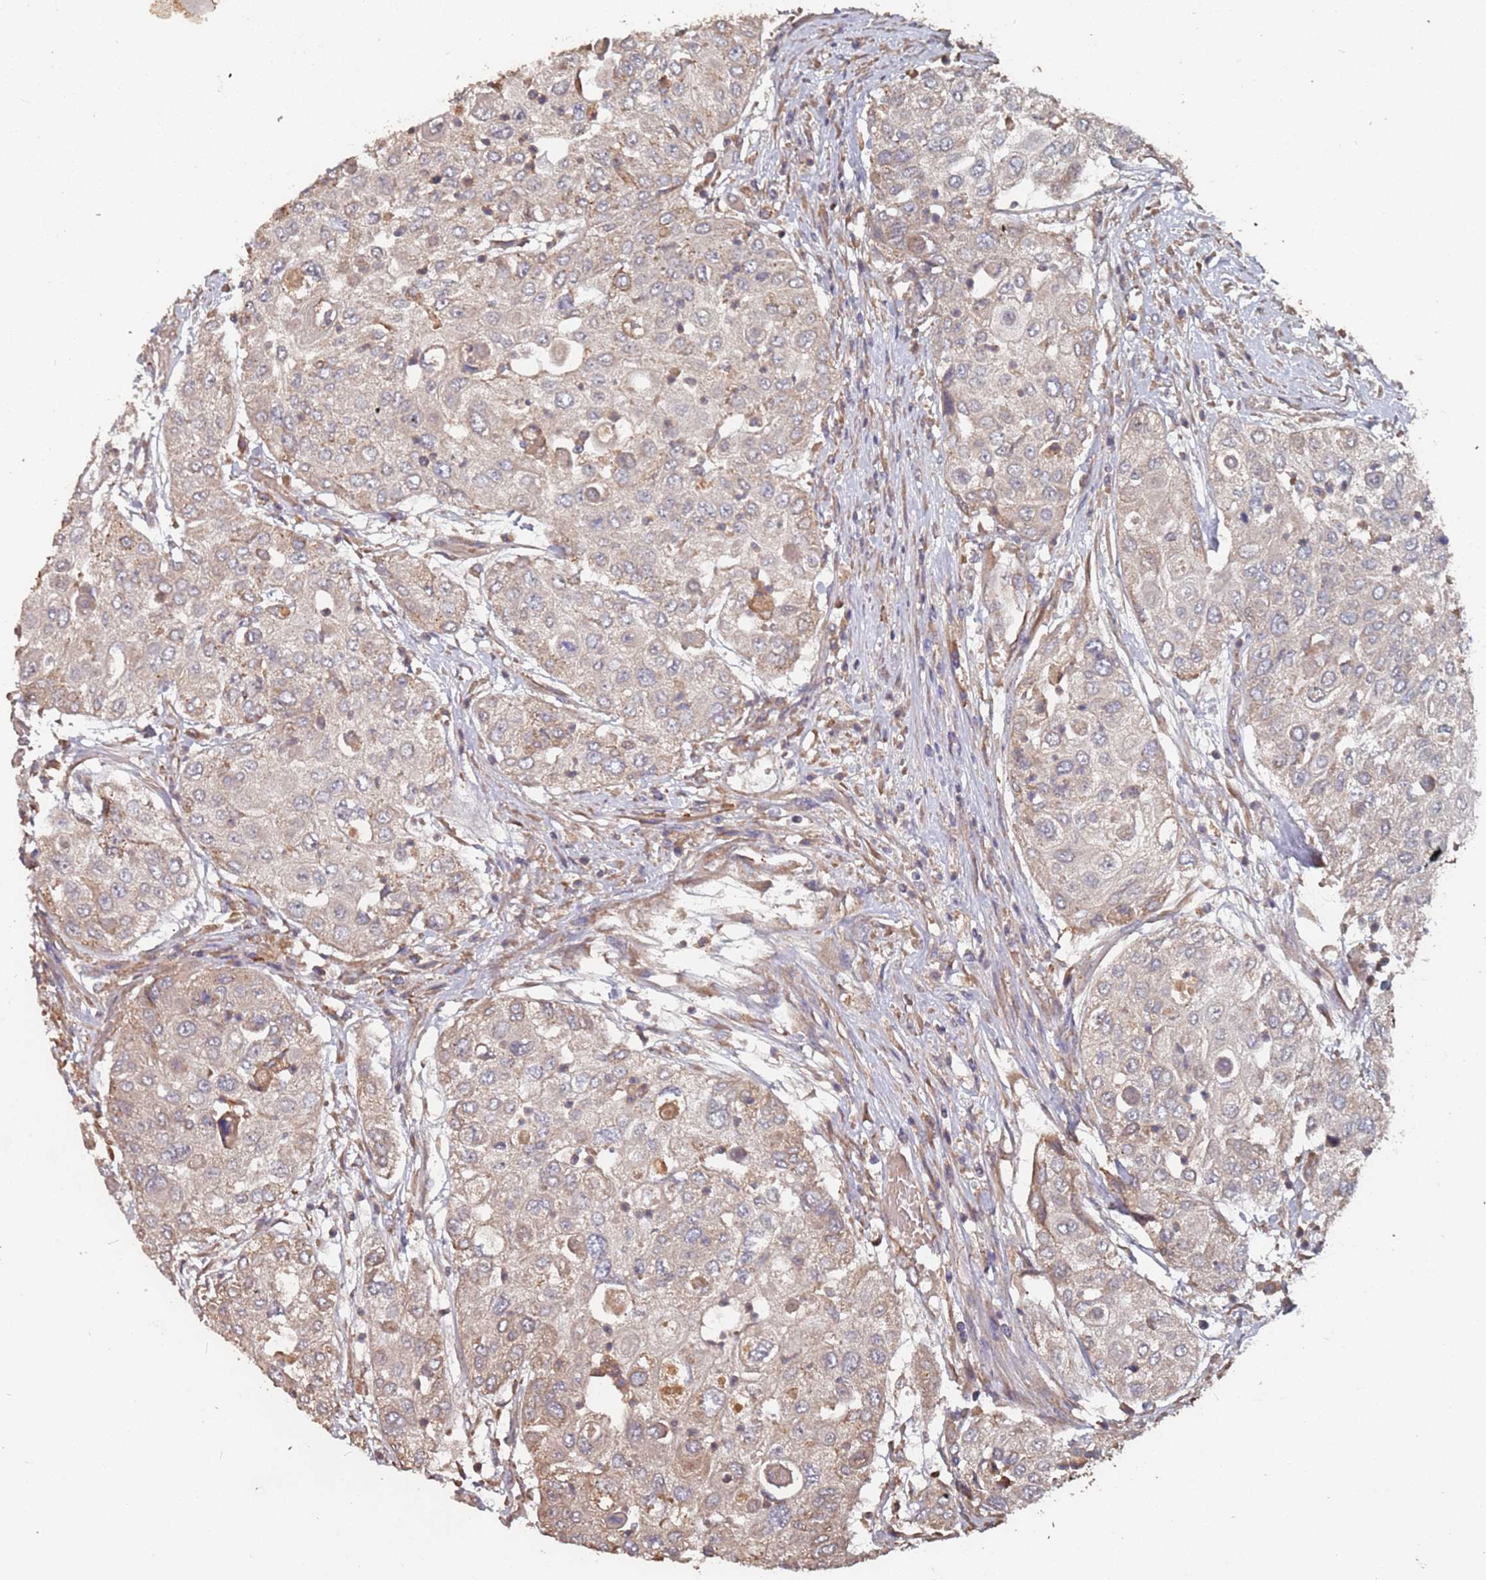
{"staining": {"intensity": "moderate", "quantity": "<25%", "location": "cytoplasmic/membranous"}, "tissue": "urothelial cancer", "cell_type": "Tumor cells", "image_type": "cancer", "snomed": [{"axis": "morphology", "description": "Urothelial carcinoma, High grade"}, {"axis": "topography", "description": "Urinary bladder"}], "caption": "An immunohistochemistry (IHC) image of neoplastic tissue is shown. Protein staining in brown labels moderate cytoplasmic/membranous positivity in urothelial carcinoma (high-grade) within tumor cells. (brown staining indicates protein expression, while blue staining denotes nuclei).", "gene": "ATG5", "patient": {"sex": "female", "age": 79}}